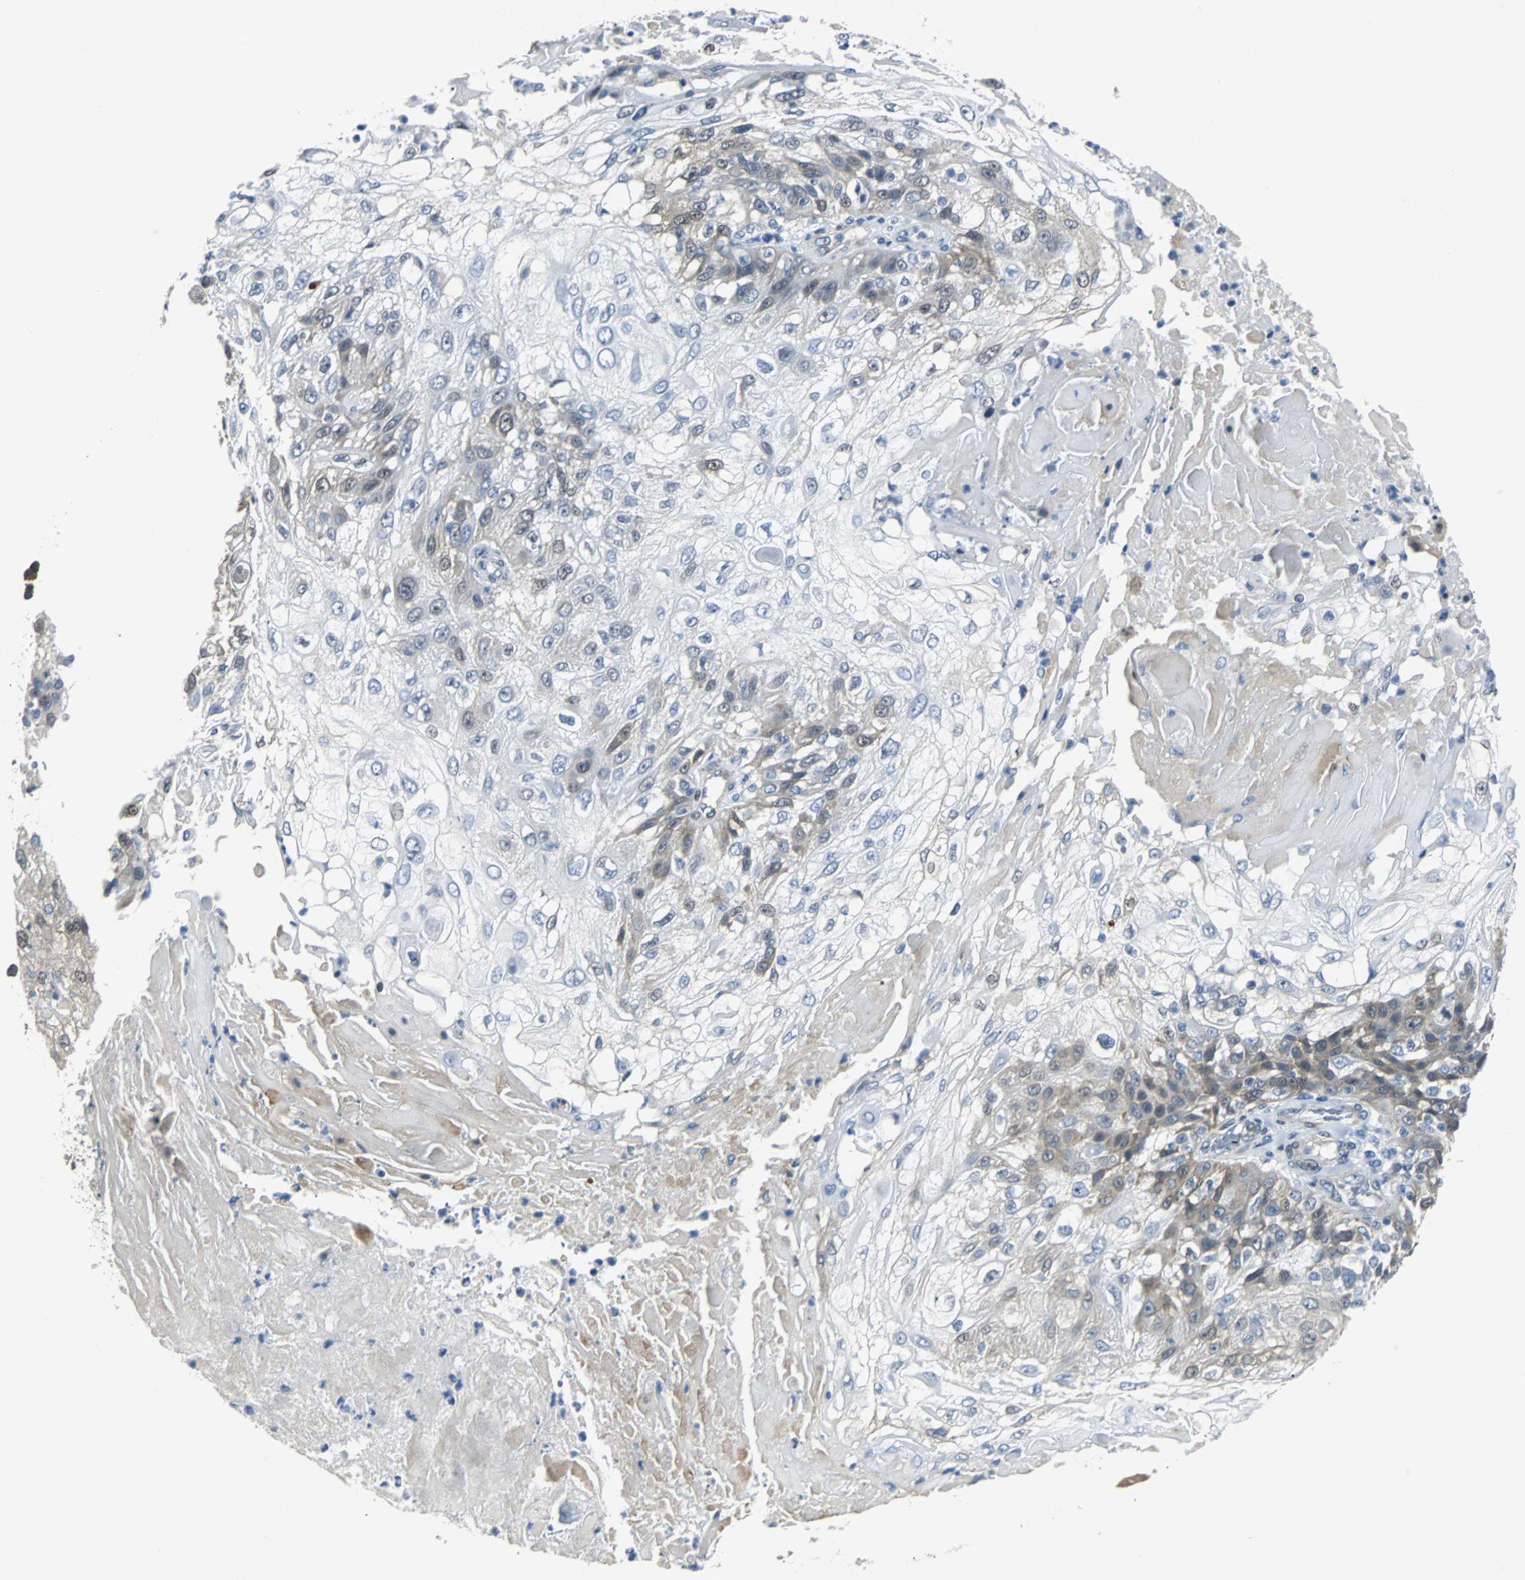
{"staining": {"intensity": "moderate", "quantity": "25%-75%", "location": "cytoplasmic/membranous"}, "tissue": "skin cancer", "cell_type": "Tumor cells", "image_type": "cancer", "snomed": [{"axis": "morphology", "description": "Normal tissue, NOS"}, {"axis": "morphology", "description": "Squamous cell carcinoma, NOS"}, {"axis": "topography", "description": "Skin"}], "caption": "Immunohistochemistry of skin squamous cell carcinoma demonstrates medium levels of moderate cytoplasmic/membranous expression in approximately 25%-75% of tumor cells.", "gene": "FHL2", "patient": {"sex": "female", "age": 83}}